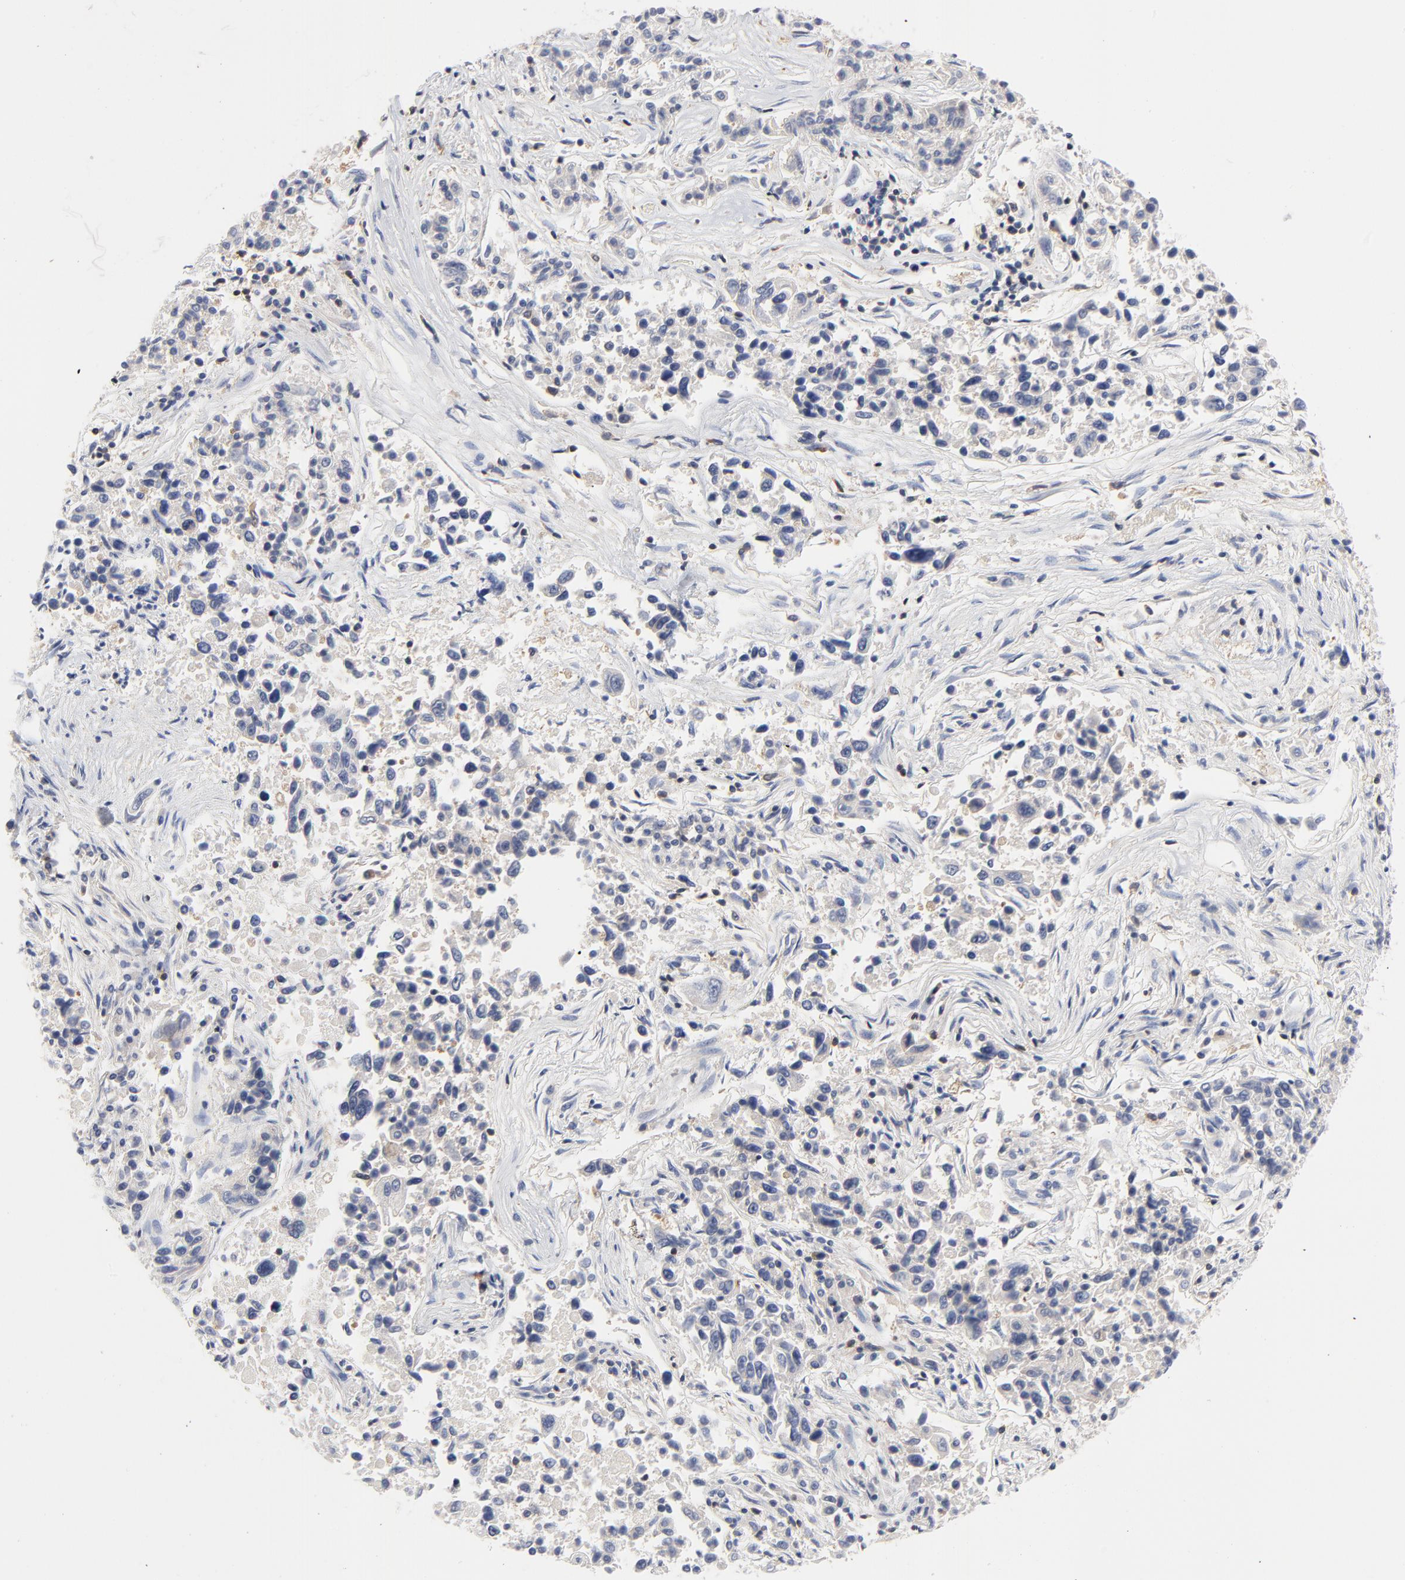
{"staining": {"intensity": "negative", "quantity": "none", "location": "none"}, "tissue": "lung cancer", "cell_type": "Tumor cells", "image_type": "cancer", "snomed": [{"axis": "morphology", "description": "Adenocarcinoma, NOS"}, {"axis": "topography", "description": "Lung"}], "caption": "Human adenocarcinoma (lung) stained for a protein using immunohistochemistry displays no staining in tumor cells.", "gene": "CAB39L", "patient": {"sex": "male", "age": 84}}